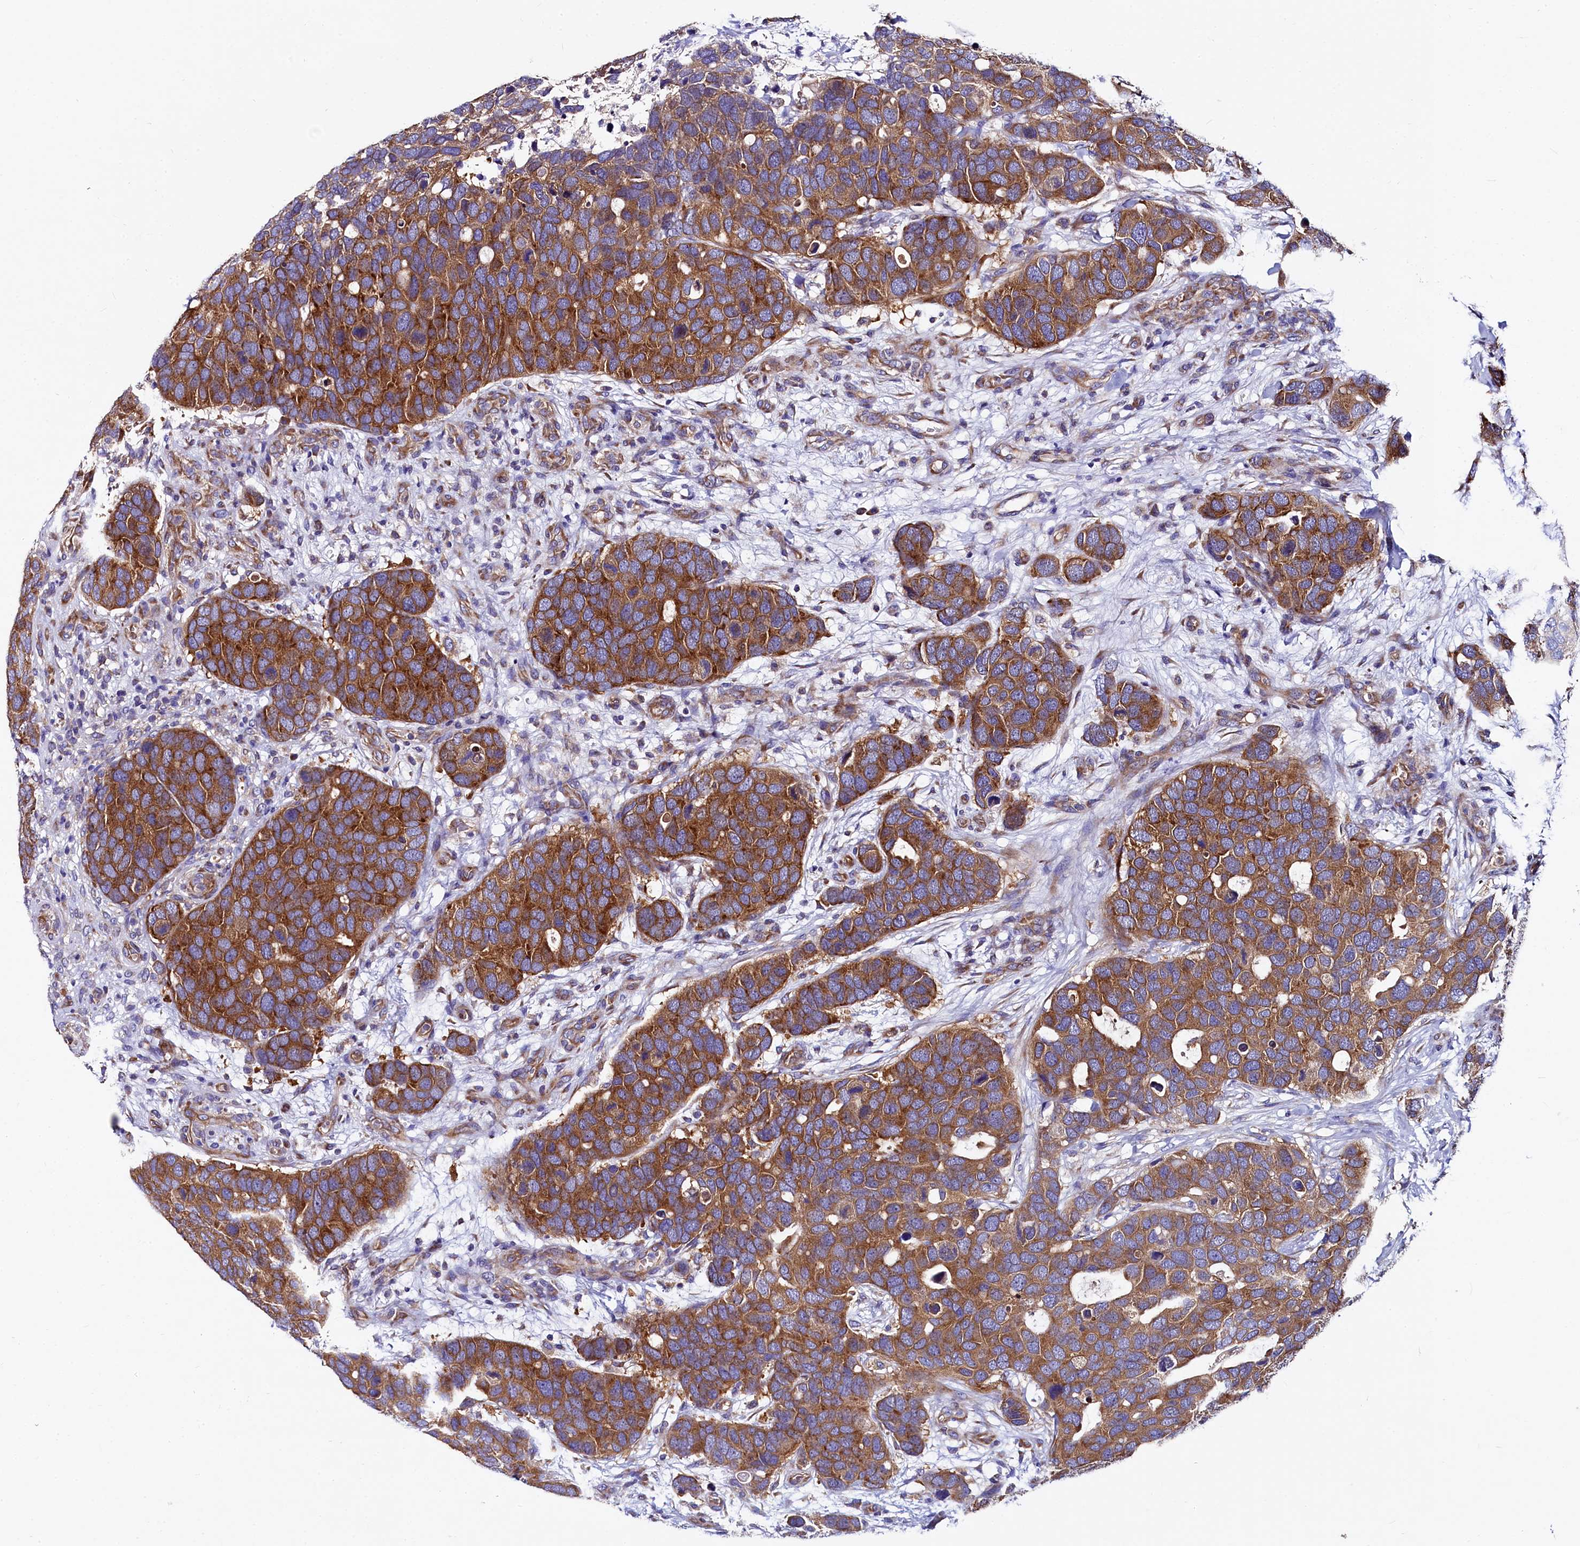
{"staining": {"intensity": "strong", "quantity": ">75%", "location": "cytoplasmic/membranous"}, "tissue": "breast cancer", "cell_type": "Tumor cells", "image_type": "cancer", "snomed": [{"axis": "morphology", "description": "Duct carcinoma"}, {"axis": "topography", "description": "Breast"}], "caption": "Breast intraductal carcinoma stained for a protein (brown) demonstrates strong cytoplasmic/membranous positive expression in about >75% of tumor cells.", "gene": "QARS1", "patient": {"sex": "female", "age": 83}}